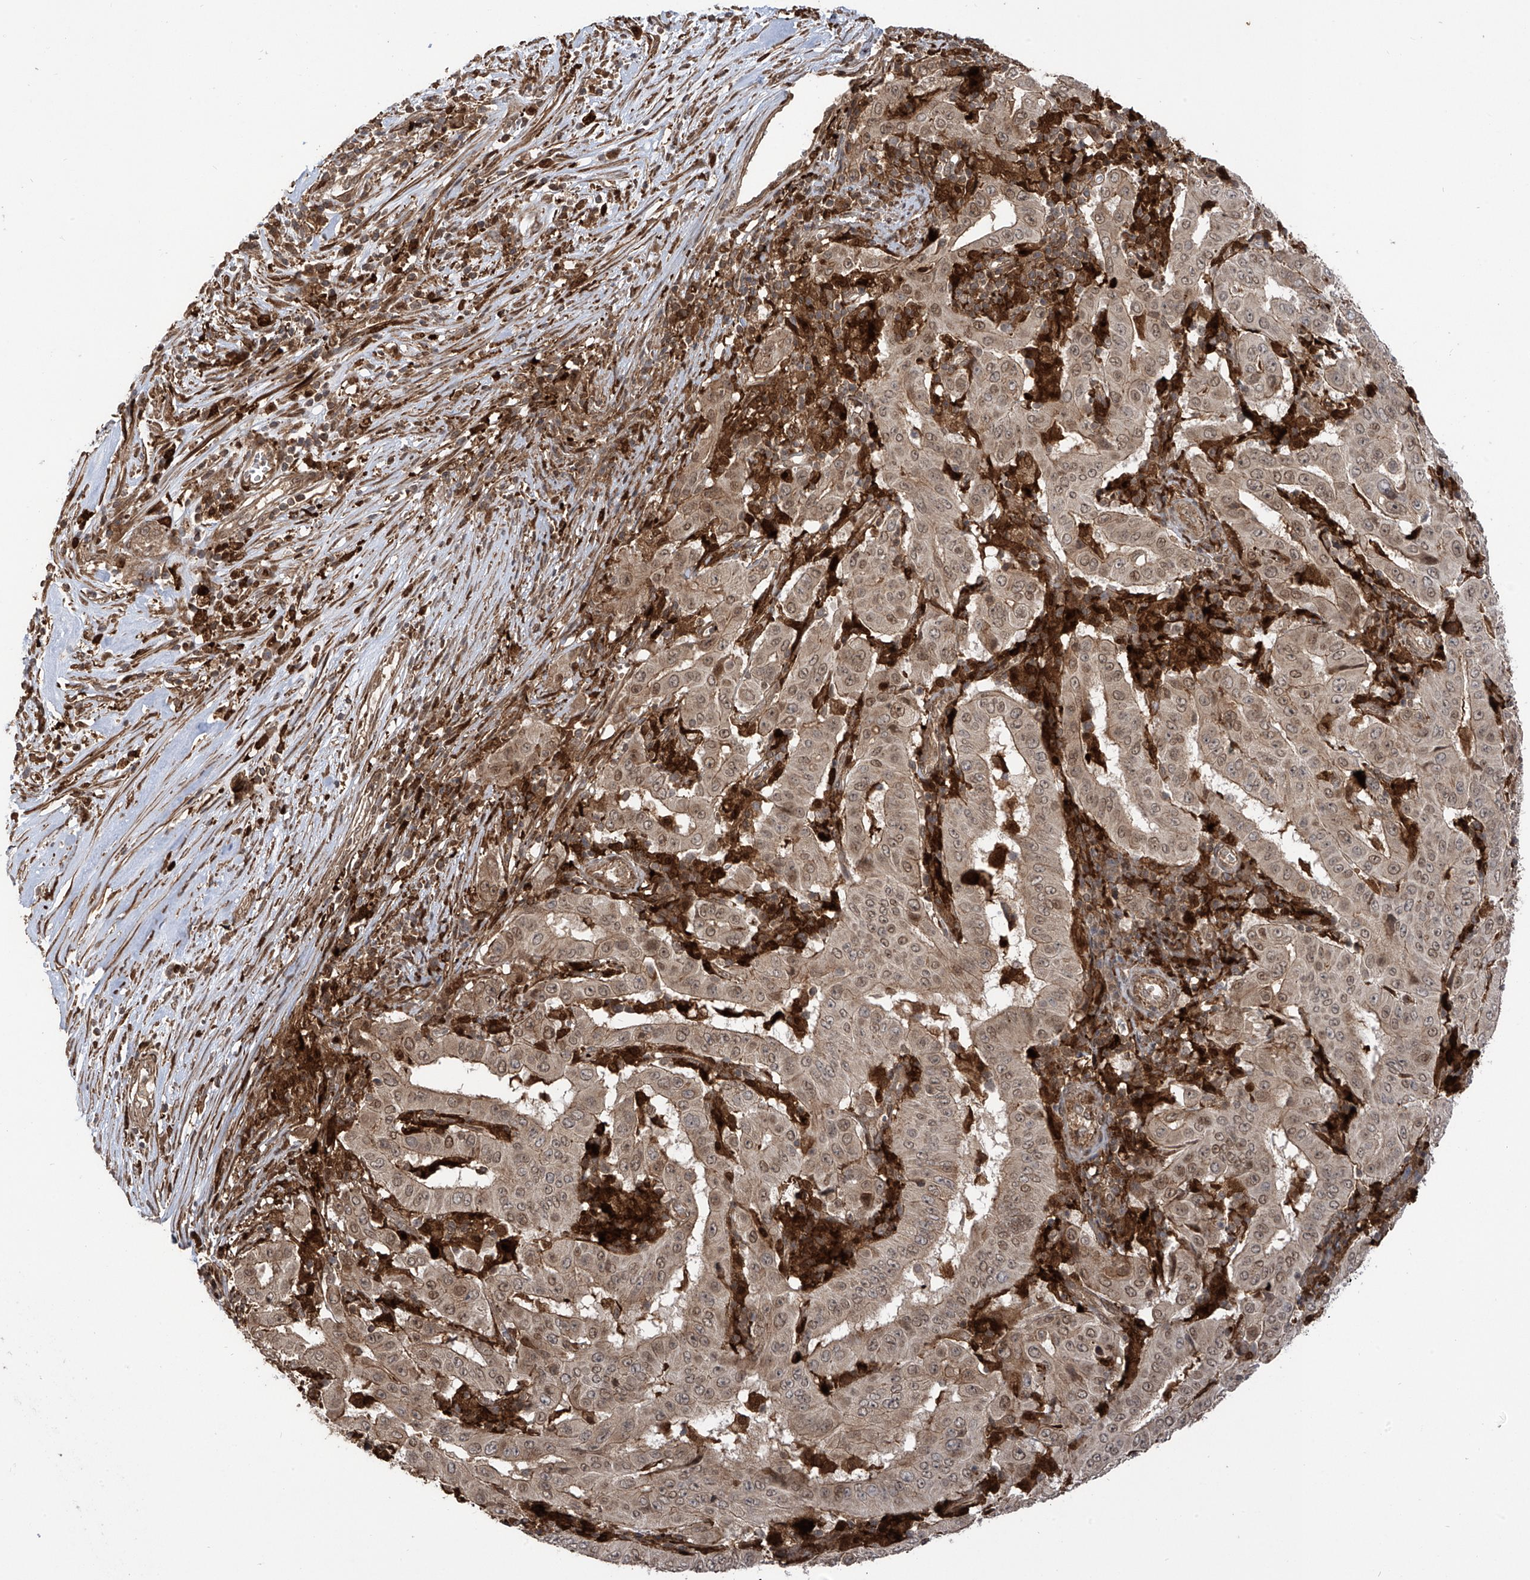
{"staining": {"intensity": "weak", "quantity": ">75%", "location": "cytoplasmic/membranous,nuclear"}, "tissue": "pancreatic cancer", "cell_type": "Tumor cells", "image_type": "cancer", "snomed": [{"axis": "morphology", "description": "Adenocarcinoma, NOS"}, {"axis": "topography", "description": "Pancreas"}], "caption": "Brown immunohistochemical staining in human pancreatic cancer (adenocarcinoma) exhibits weak cytoplasmic/membranous and nuclear expression in approximately >75% of tumor cells. (DAB (3,3'-diaminobenzidine) = brown stain, brightfield microscopy at high magnification).", "gene": "ATAD2B", "patient": {"sex": "male", "age": 63}}